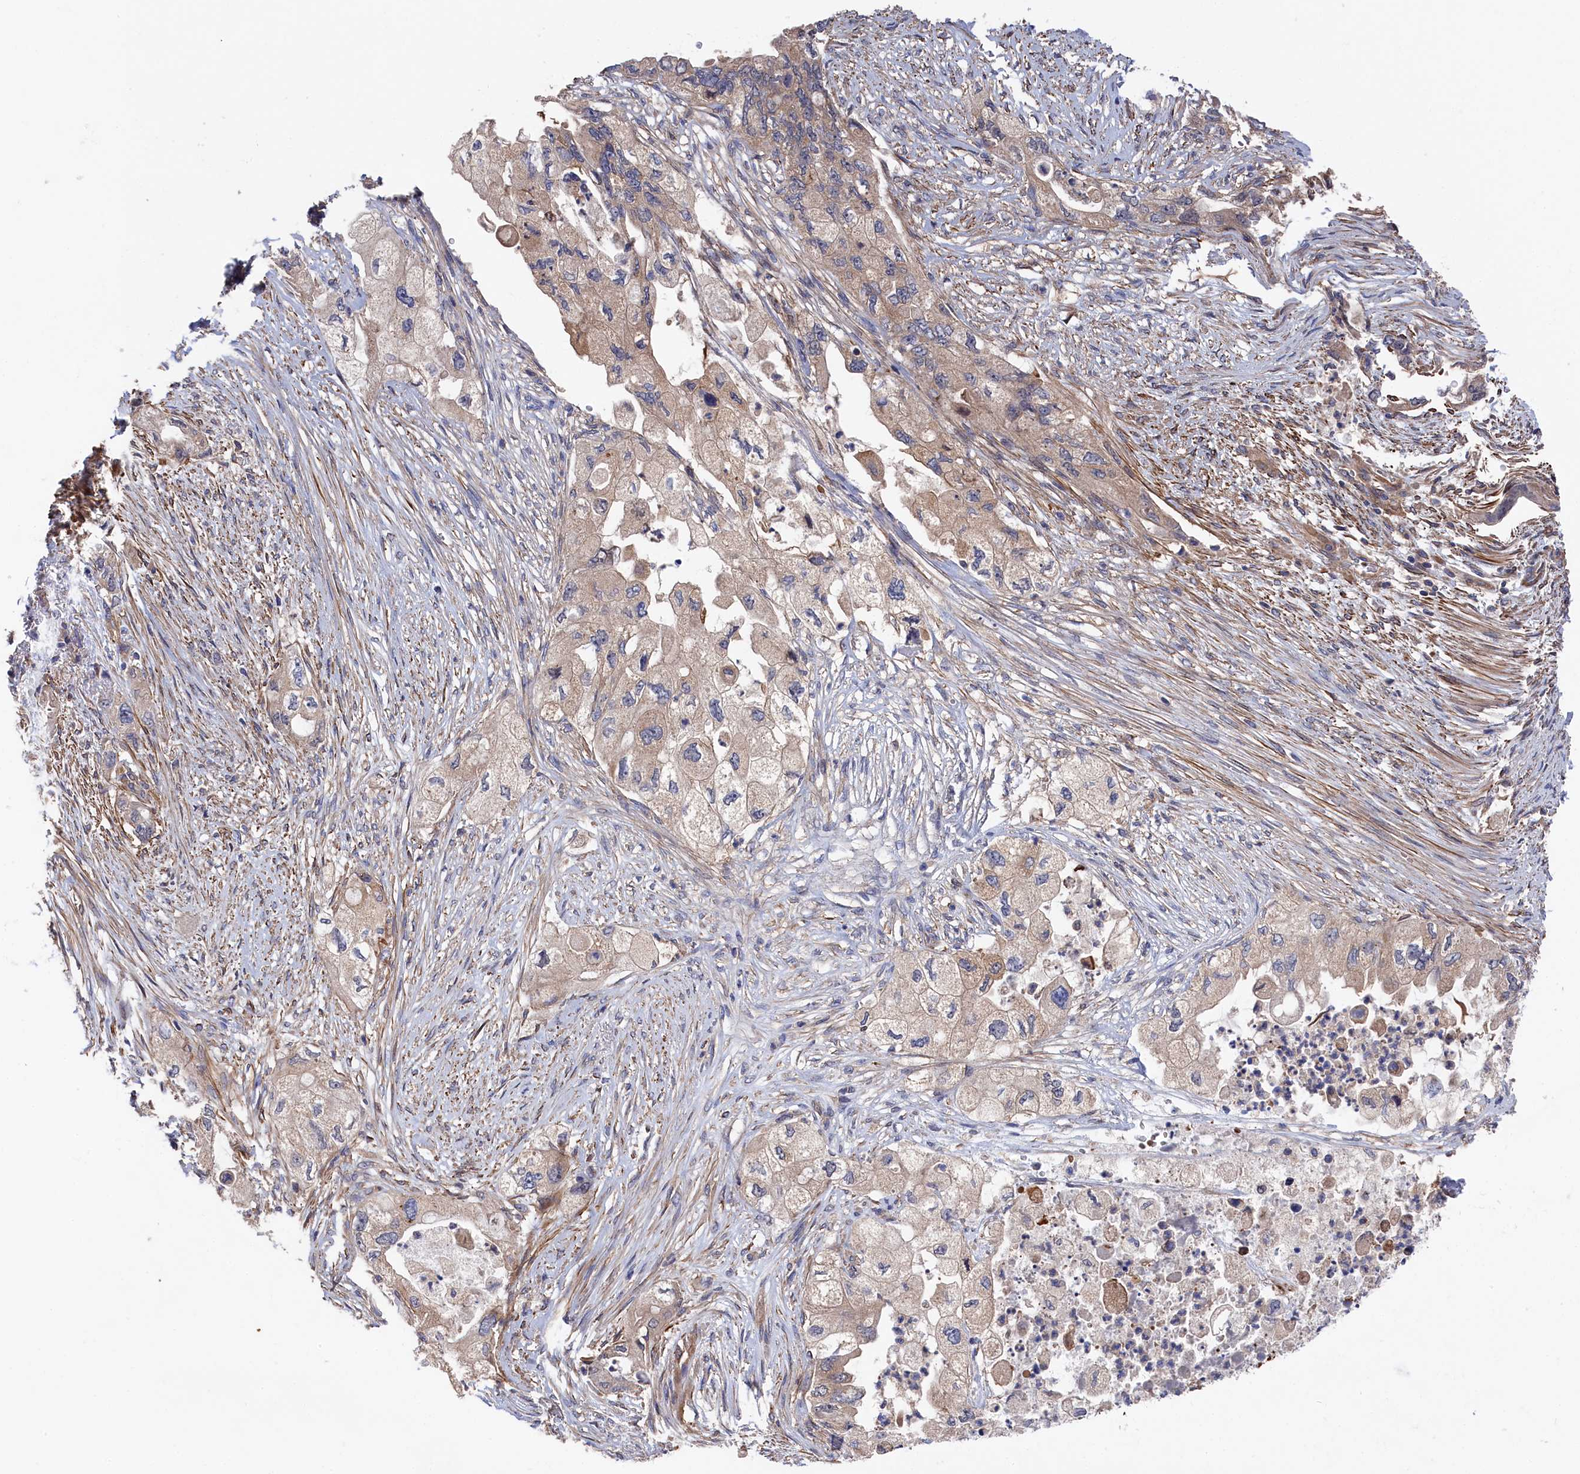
{"staining": {"intensity": "weak", "quantity": "25%-75%", "location": "cytoplasmic/membranous"}, "tissue": "pancreatic cancer", "cell_type": "Tumor cells", "image_type": "cancer", "snomed": [{"axis": "morphology", "description": "Adenocarcinoma, NOS"}, {"axis": "topography", "description": "Pancreas"}], "caption": "A high-resolution image shows immunohistochemistry (IHC) staining of pancreatic cancer (adenocarcinoma), which demonstrates weak cytoplasmic/membranous expression in approximately 25%-75% of tumor cells.", "gene": "LDHD", "patient": {"sex": "female", "age": 73}}